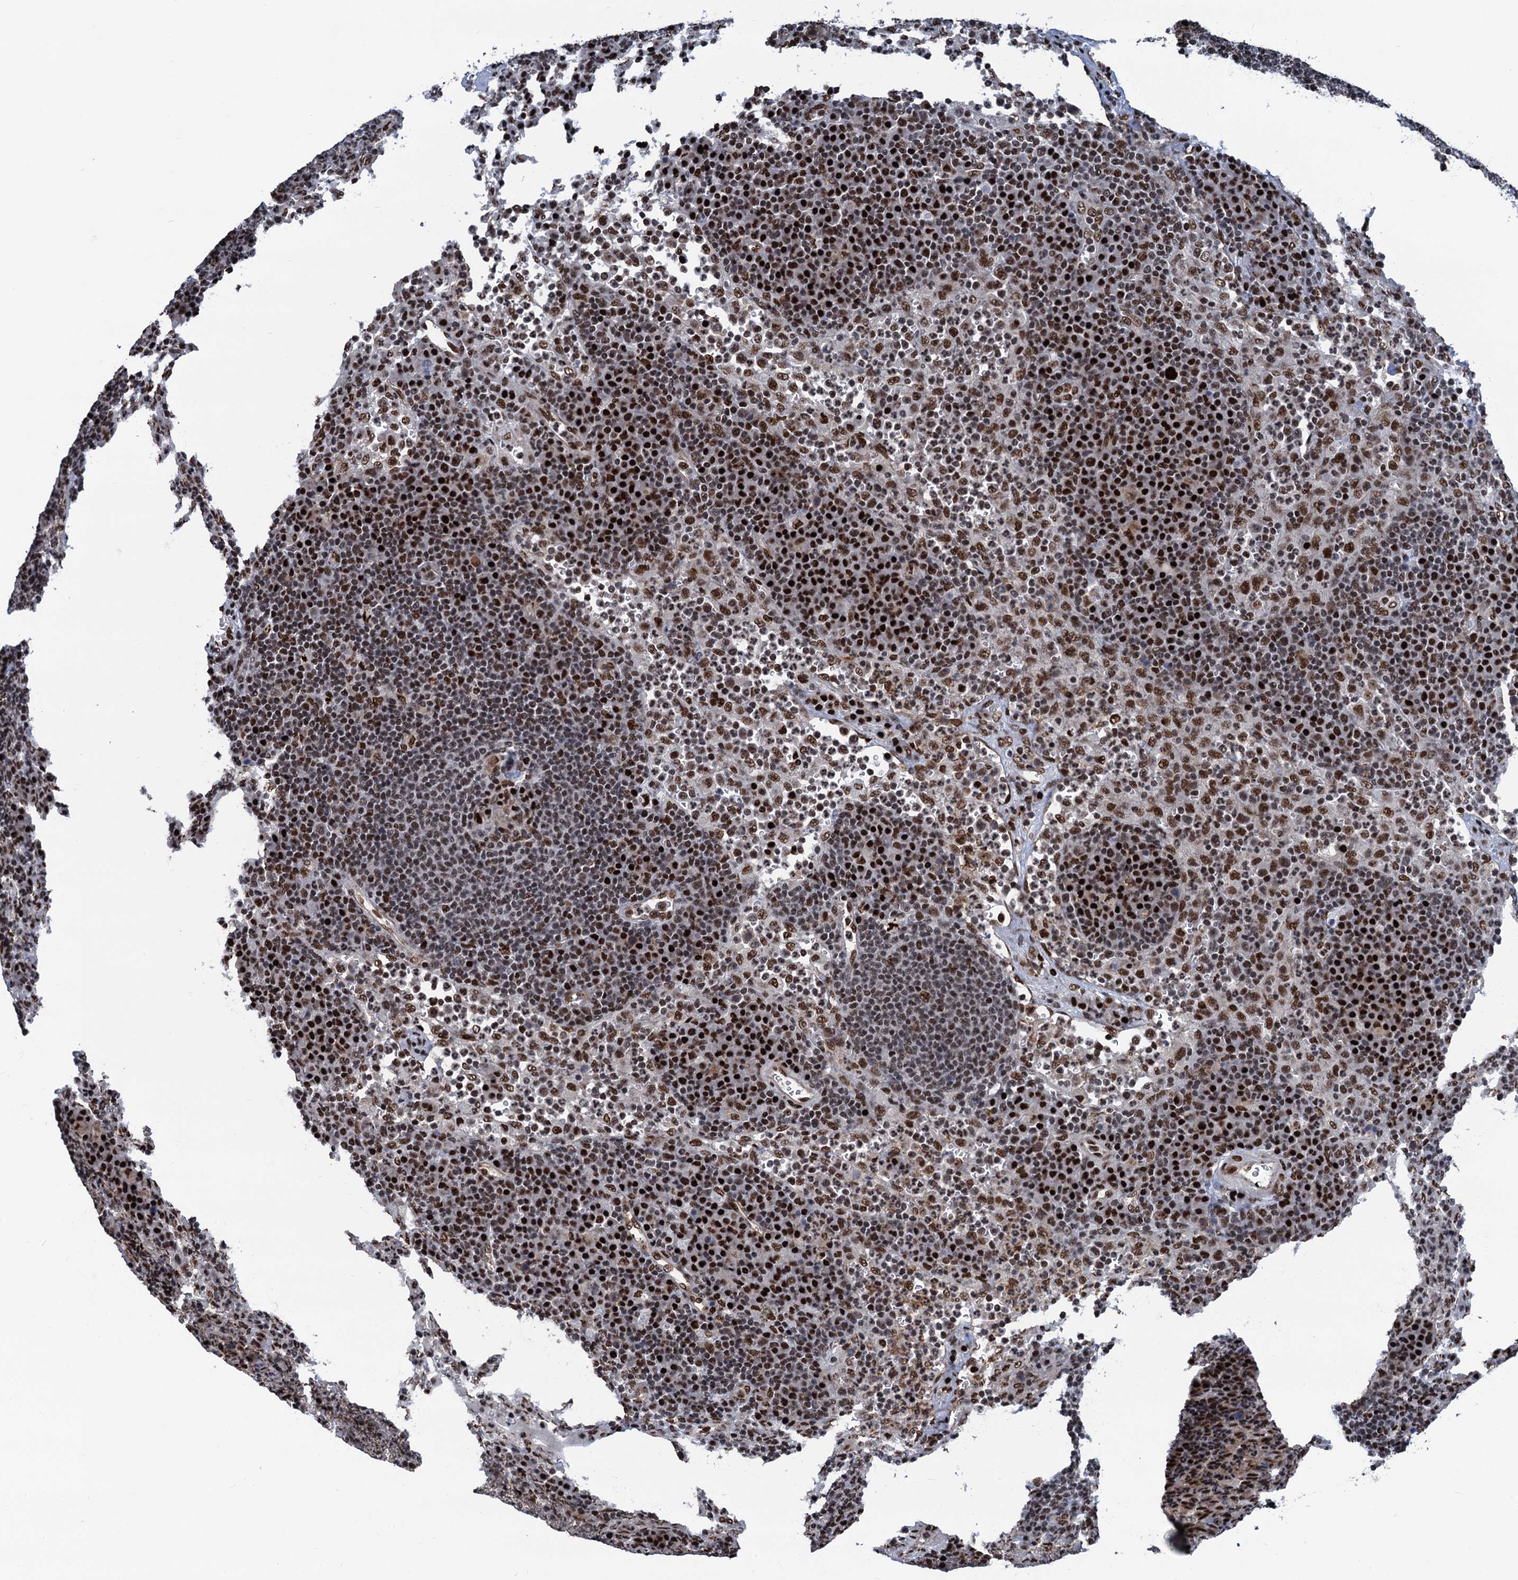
{"staining": {"intensity": "strong", "quantity": ">75%", "location": "nuclear"}, "tissue": "lymph node", "cell_type": "Germinal center cells", "image_type": "normal", "snomed": [{"axis": "morphology", "description": "Normal tissue, NOS"}, {"axis": "topography", "description": "Lymph node"}], "caption": "Human lymph node stained with a brown dye demonstrates strong nuclear positive expression in about >75% of germinal center cells.", "gene": "PPP4R1", "patient": {"sex": "female", "age": 70}}